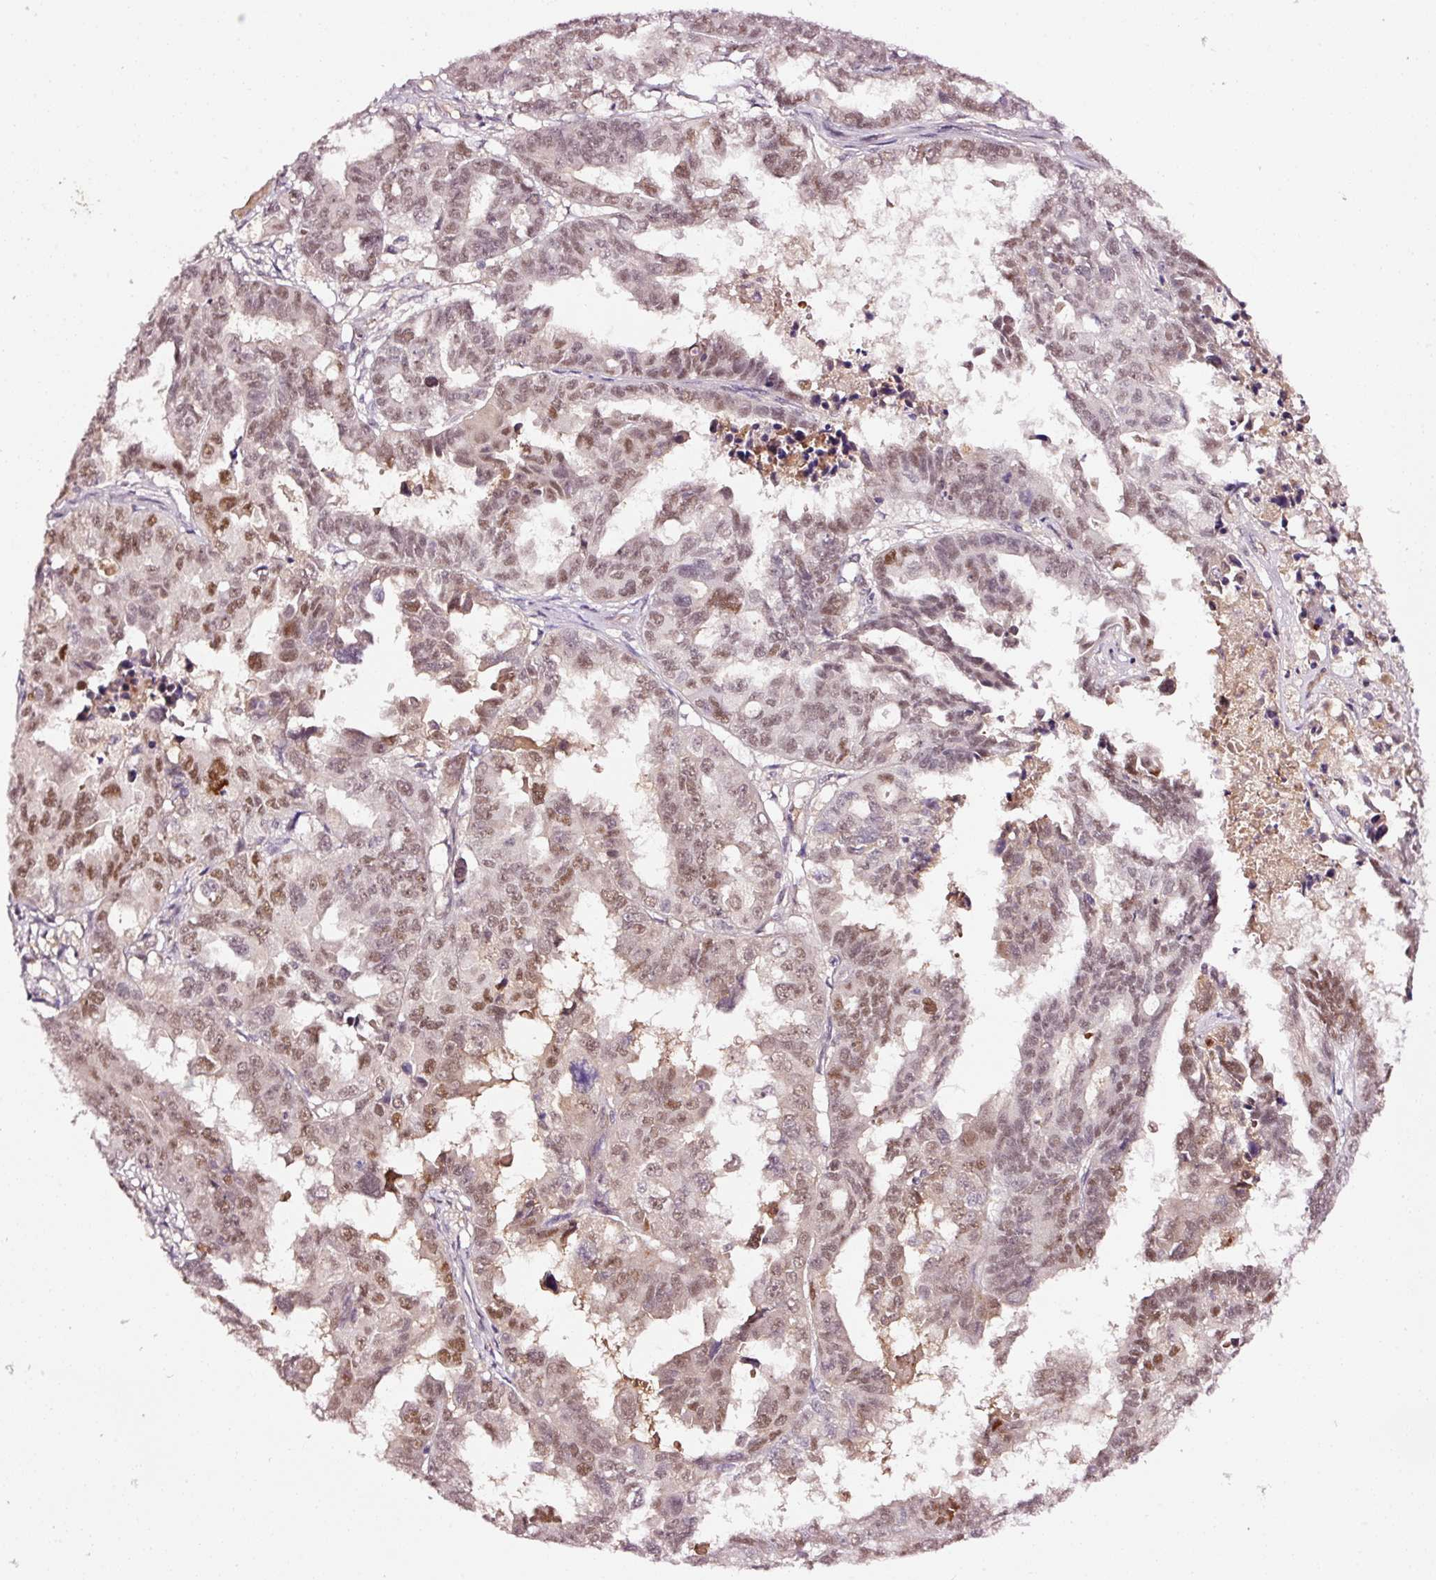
{"staining": {"intensity": "moderate", "quantity": ">75%", "location": "nuclear"}, "tissue": "ovarian cancer", "cell_type": "Tumor cells", "image_type": "cancer", "snomed": [{"axis": "morphology", "description": "Adenocarcinoma, NOS"}, {"axis": "morphology", "description": "Carcinoma, endometroid"}, {"axis": "topography", "description": "Ovary"}], "caption": "Immunohistochemical staining of ovarian cancer displays moderate nuclear protein positivity in approximately >75% of tumor cells.", "gene": "ABCB4", "patient": {"sex": "female", "age": 72}}